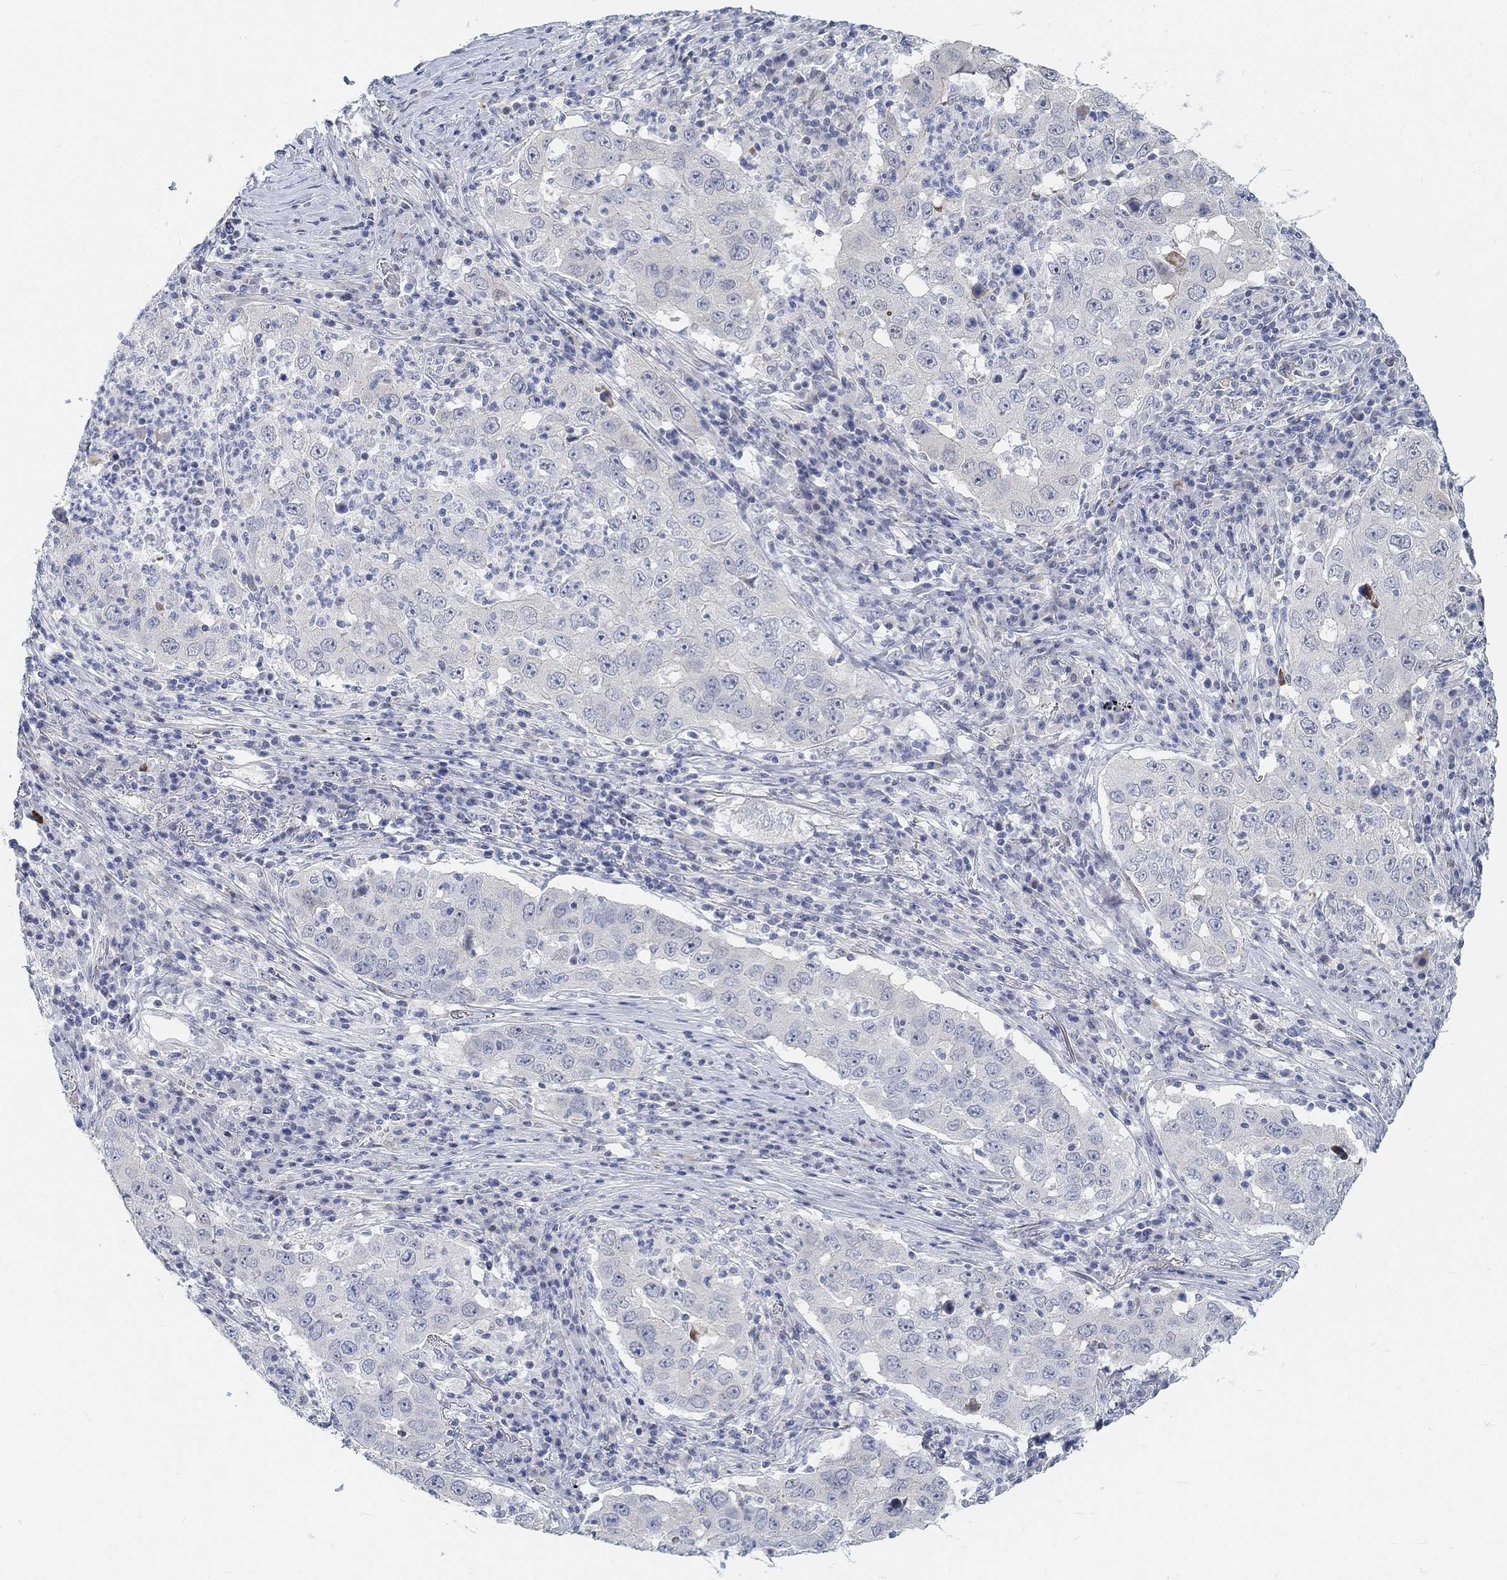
{"staining": {"intensity": "negative", "quantity": "none", "location": "none"}, "tissue": "lung cancer", "cell_type": "Tumor cells", "image_type": "cancer", "snomed": [{"axis": "morphology", "description": "Adenocarcinoma, NOS"}, {"axis": "topography", "description": "Lung"}], "caption": "Tumor cells are negative for brown protein staining in adenocarcinoma (lung).", "gene": "SNTG2", "patient": {"sex": "male", "age": 73}}